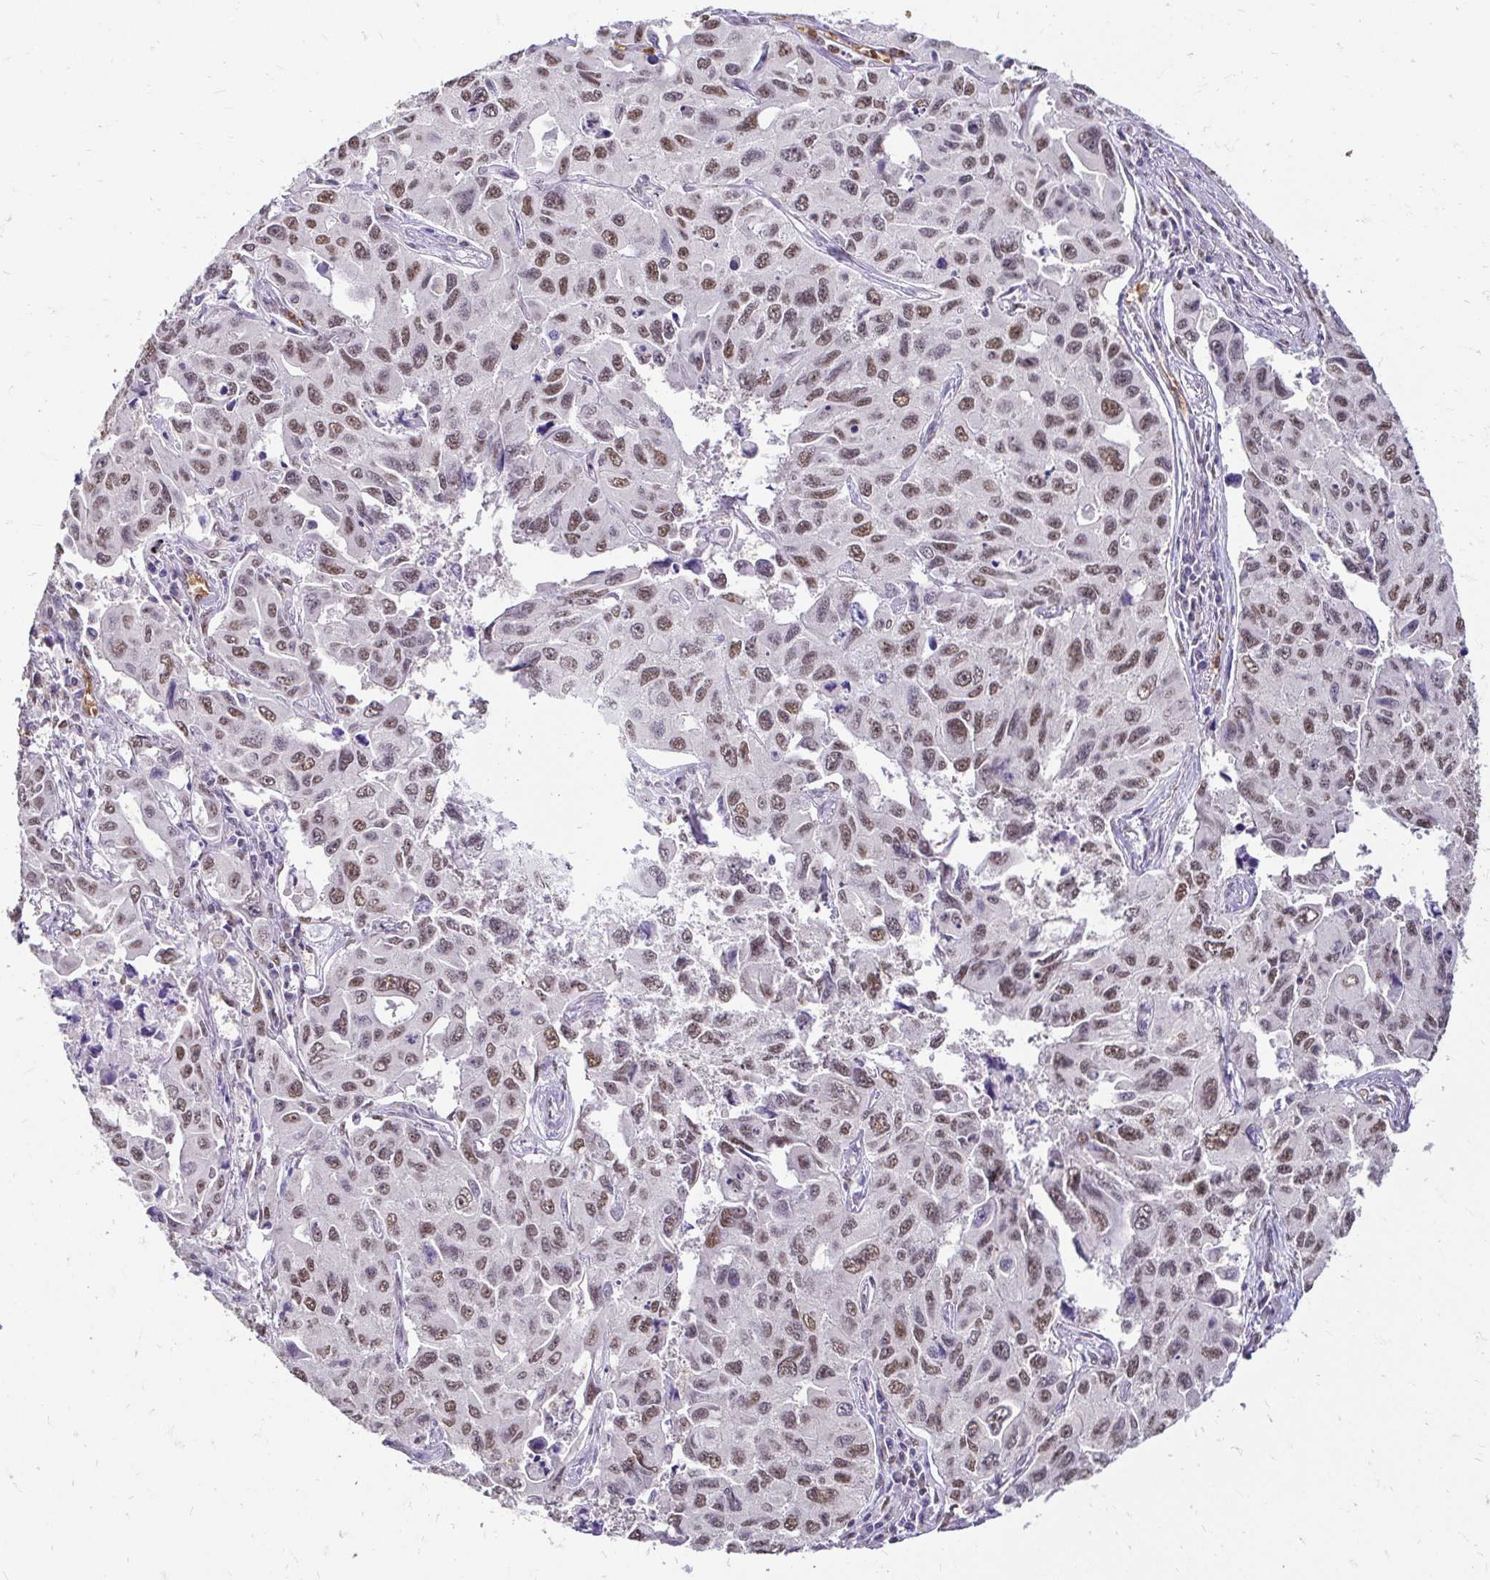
{"staining": {"intensity": "moderate", "quantity": ">75%", "location": "nuclear"}, "tissue": "lung cancer", "cell_type": "Tumor cells", "image_type": "cancer", "snomed": [{"axis": "morphology", "description": "Adenocarcinoma, NOS"}, {"axis": "topography", "description": "Lung"}], "caption": "About >75% of tumor cells in lung cancer show moderate nuclear protein staining as visualized by brown immunohistochemical staining.", "gene": "RIMS4", "patient": {"sex": "male", "age": 64}}